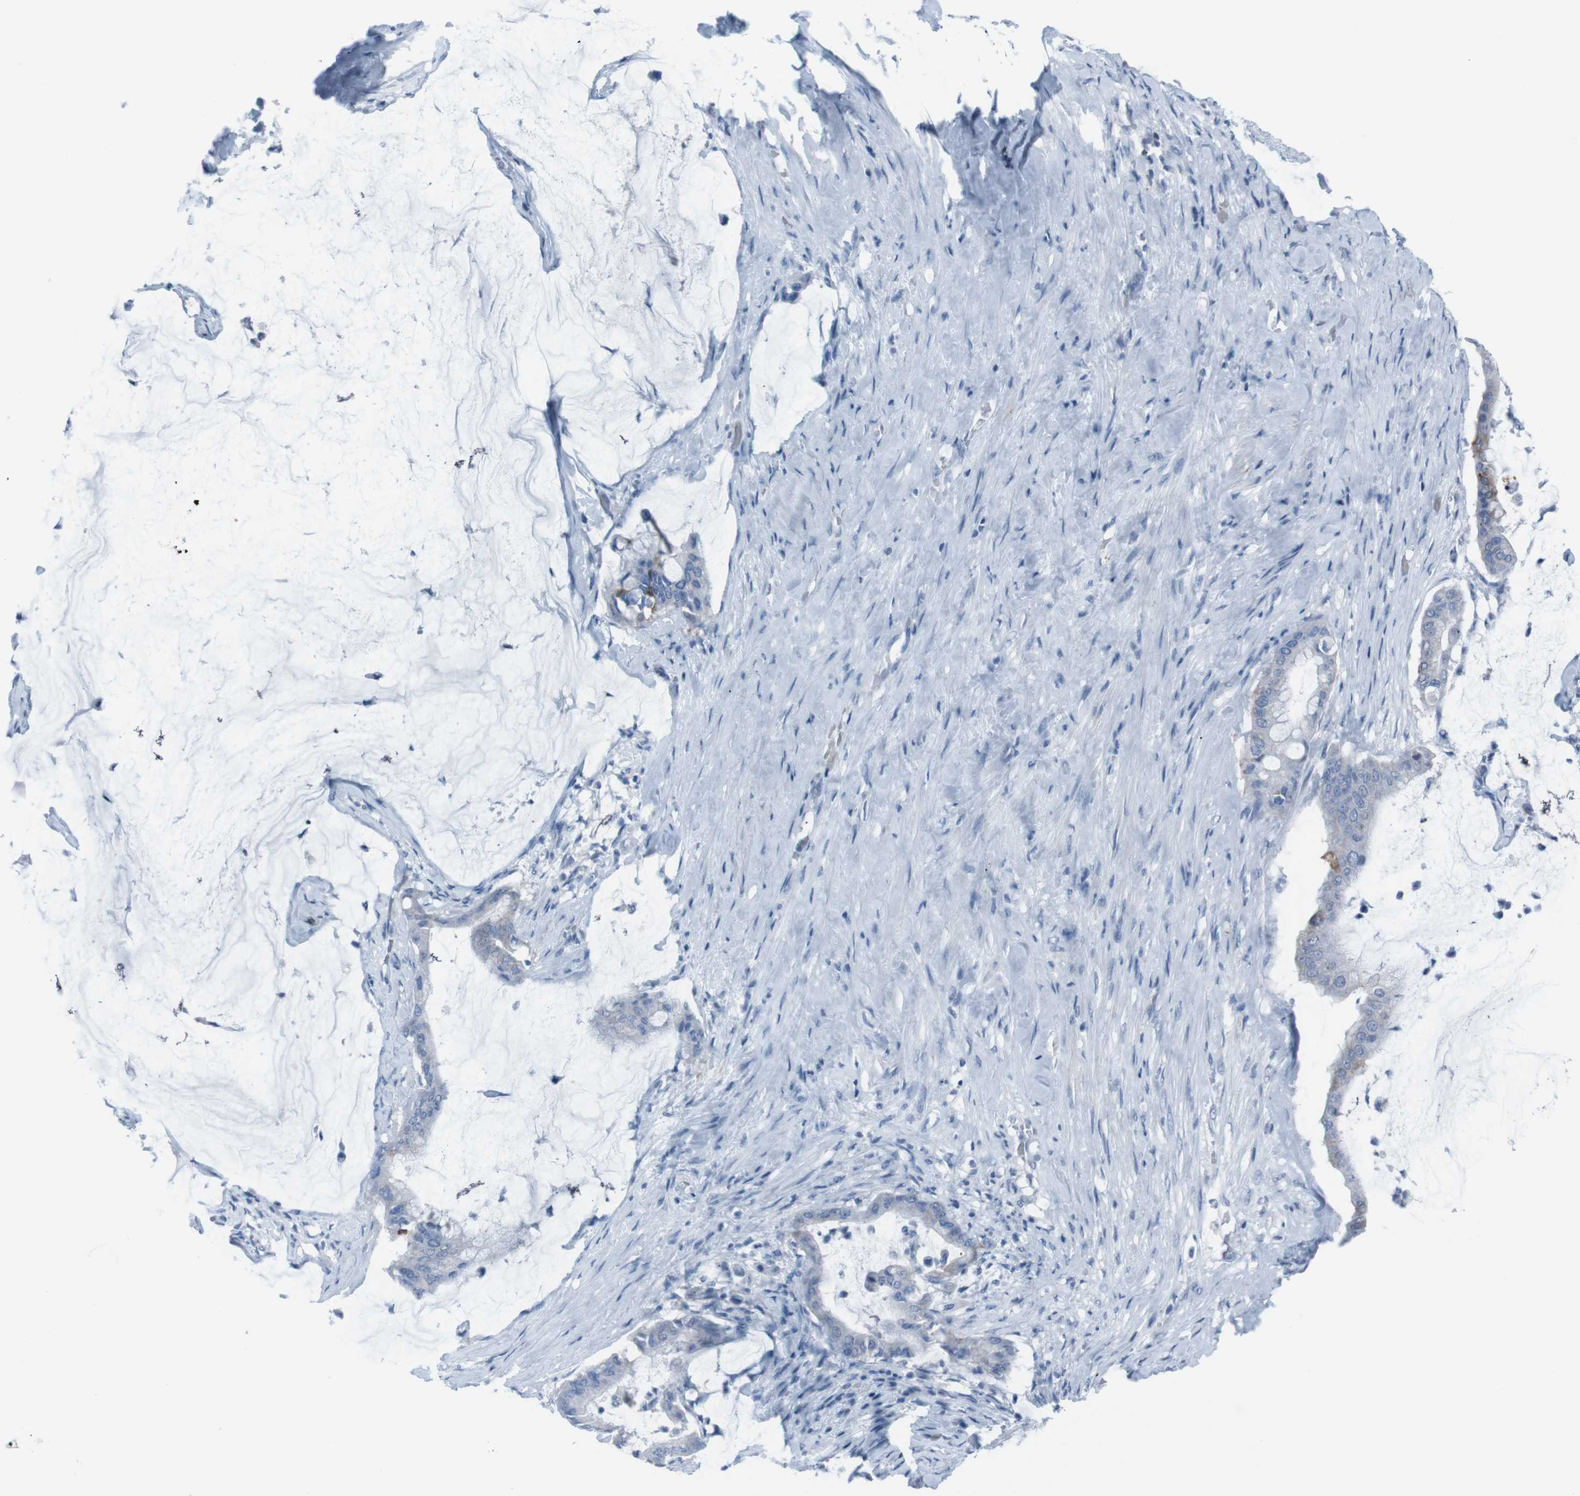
{"staining": {"intensity": "negative", "quantity": "none", "location": "none"}, "tissue": "pancreatic cancer", "cell_type": "Tumor cells", "image_type": "cancer", "snomed": [{"axis": "morphology", "description": "Adenocarcinoma, NOS"}, {"axis": "topography", "description": "Pancreas"}], "caption": "There is no significant expression in tumor cells of pancreatic cancer (adenocarcinoma). (DAB (3,3'-diaminobenzidine) immunohistochemistry (IHC) with hematoxylin counter stain).", "gene": "ST6GAL1", "patient": {"sex": "male", "age": 41}}